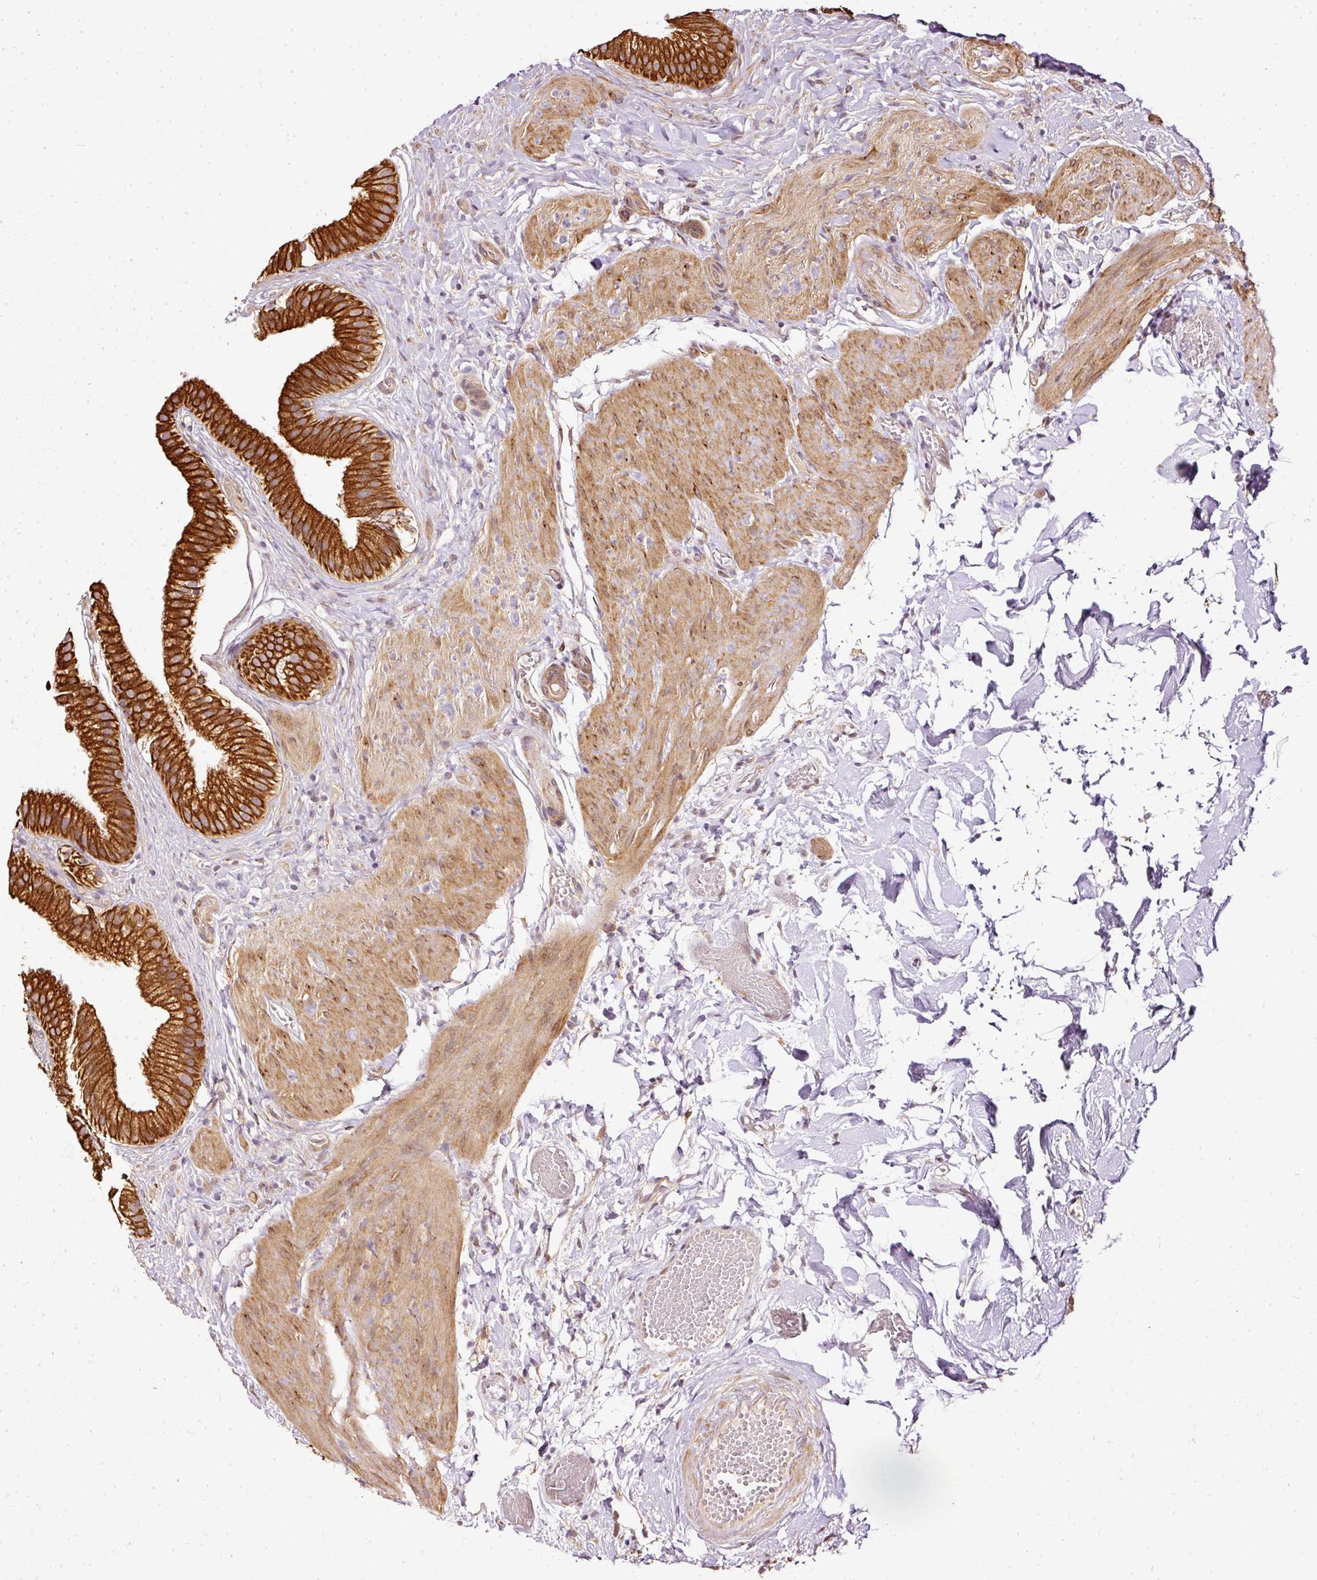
{"staining": {"intensity": "strong", "quantity": ">75%", "location": "cytoplasmic/membranous"}, "tissue": "gallbladder", "cell_type": "Glandular cells", "image_type": "normal", "snomed": [{"axis": "morphology", "description": "Normal tissue, NOS"}, {"axis": "topography", "description": "Gallbladder"}], "caption": "Strong cytoplasmic/membranous positivity is appreciated in approximately >75% of glandular cells in normal gallbladder. The protein of interest is shown in brown color, while the nuclei are stained blue.", "gene": "MIF4GD", "patient": {"sex": "female", "age": 63}}